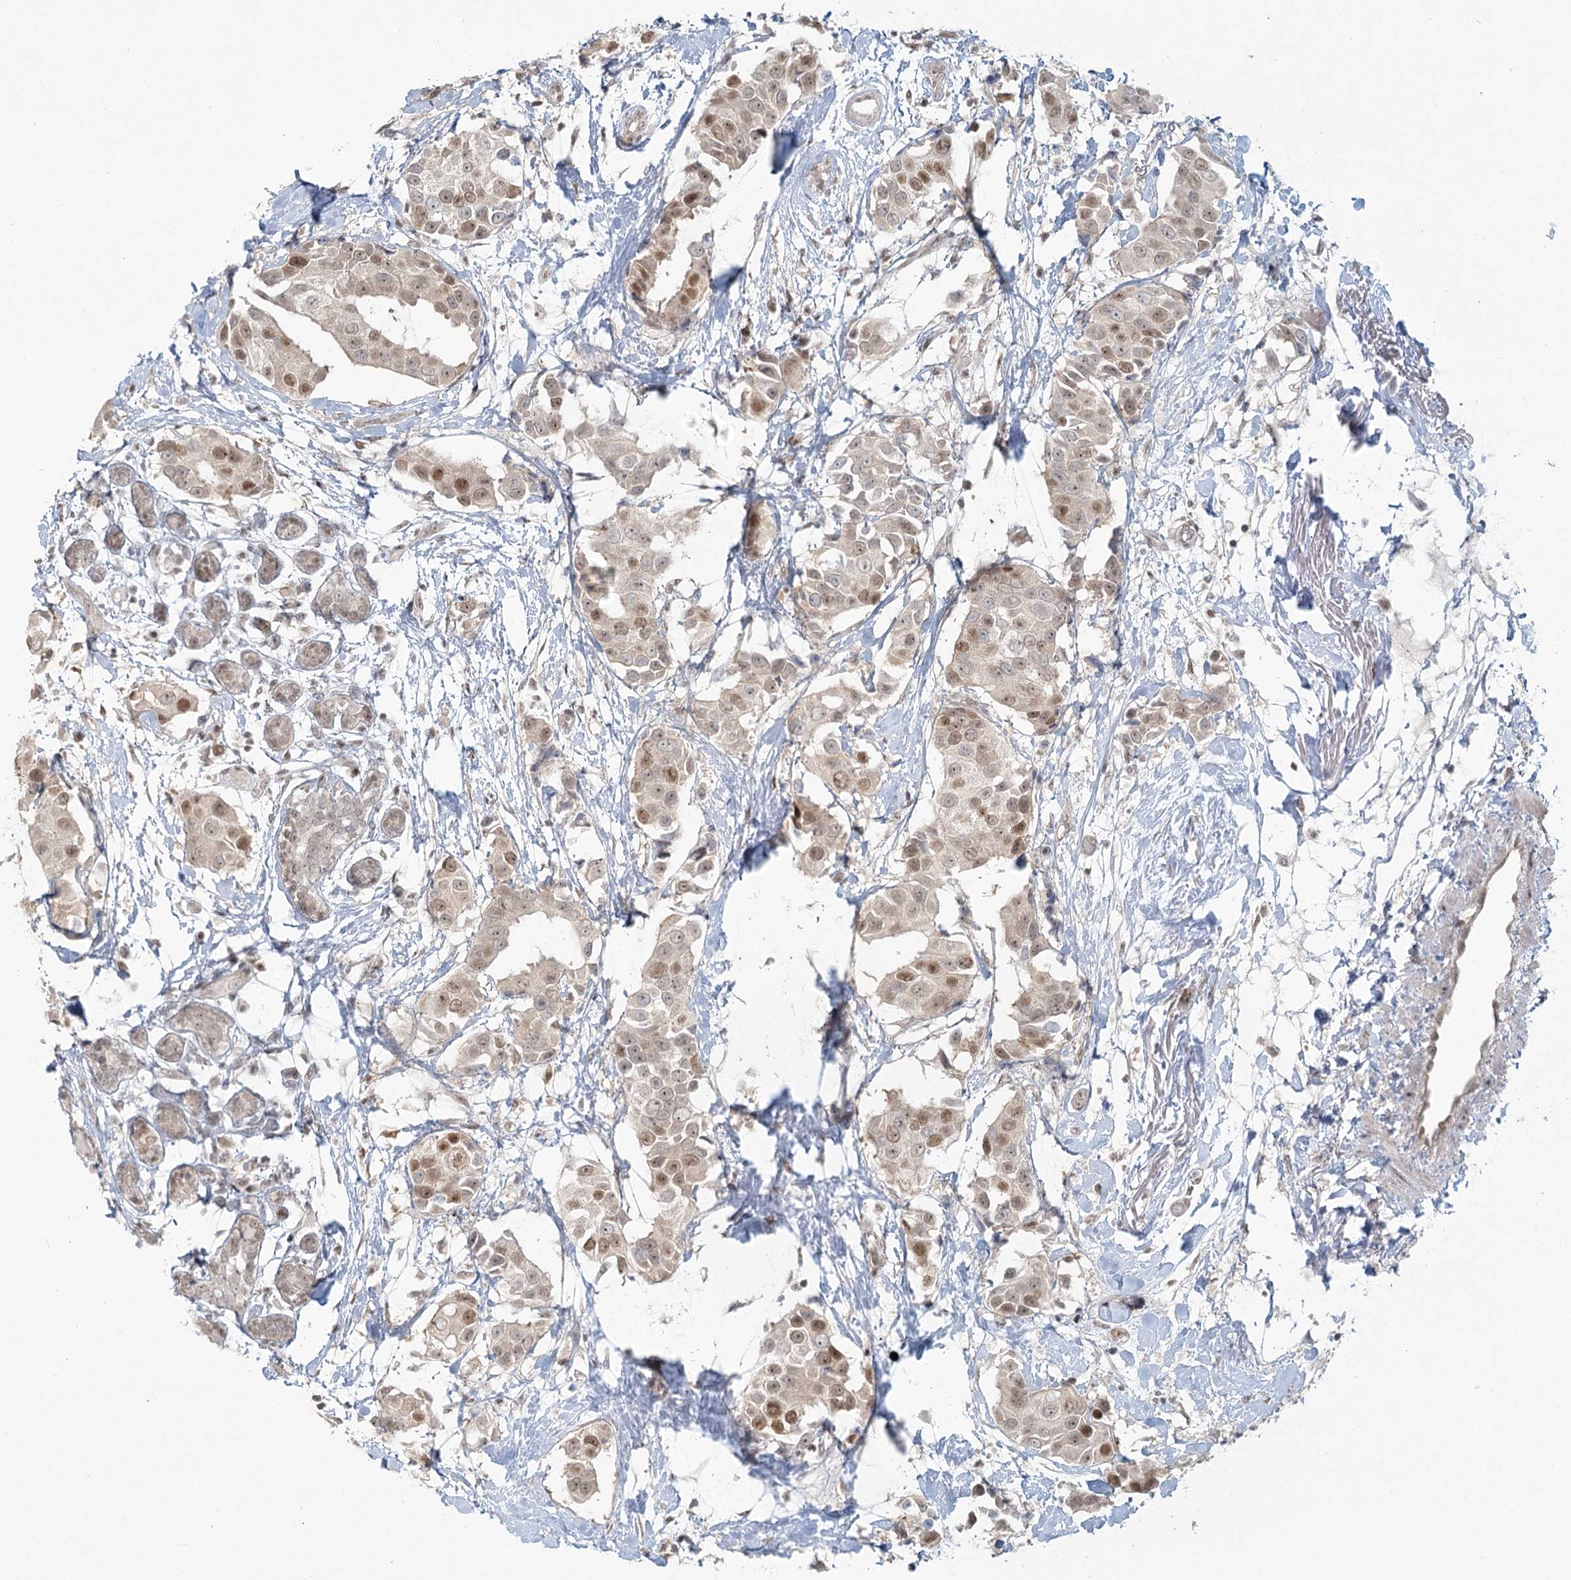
{"staining": {"intensity": "moderate", "quantity": ">75%", "location": "cytoplasmic/membranous,nuclear"}, "tissue": "breast cancer", "cell_type": "Tumor cells", "image_type": "cancer", "snomed": [{"axis": "morphology", "description": "Normal tissue, NOS"}, {"axis": "morphology", "description": "Duct carcinoma"}, {"axis": "topography", "description": "Breast"}], "caption": "Approximately >75% of tumor cells in breast cancer show moderate cytoplasmic/membranous and nuclear protein positivity as visualized by brown immunohistochemical staining.", "gene": "R3HCC1L", "patient": {"sex": "female", "age": 39}}